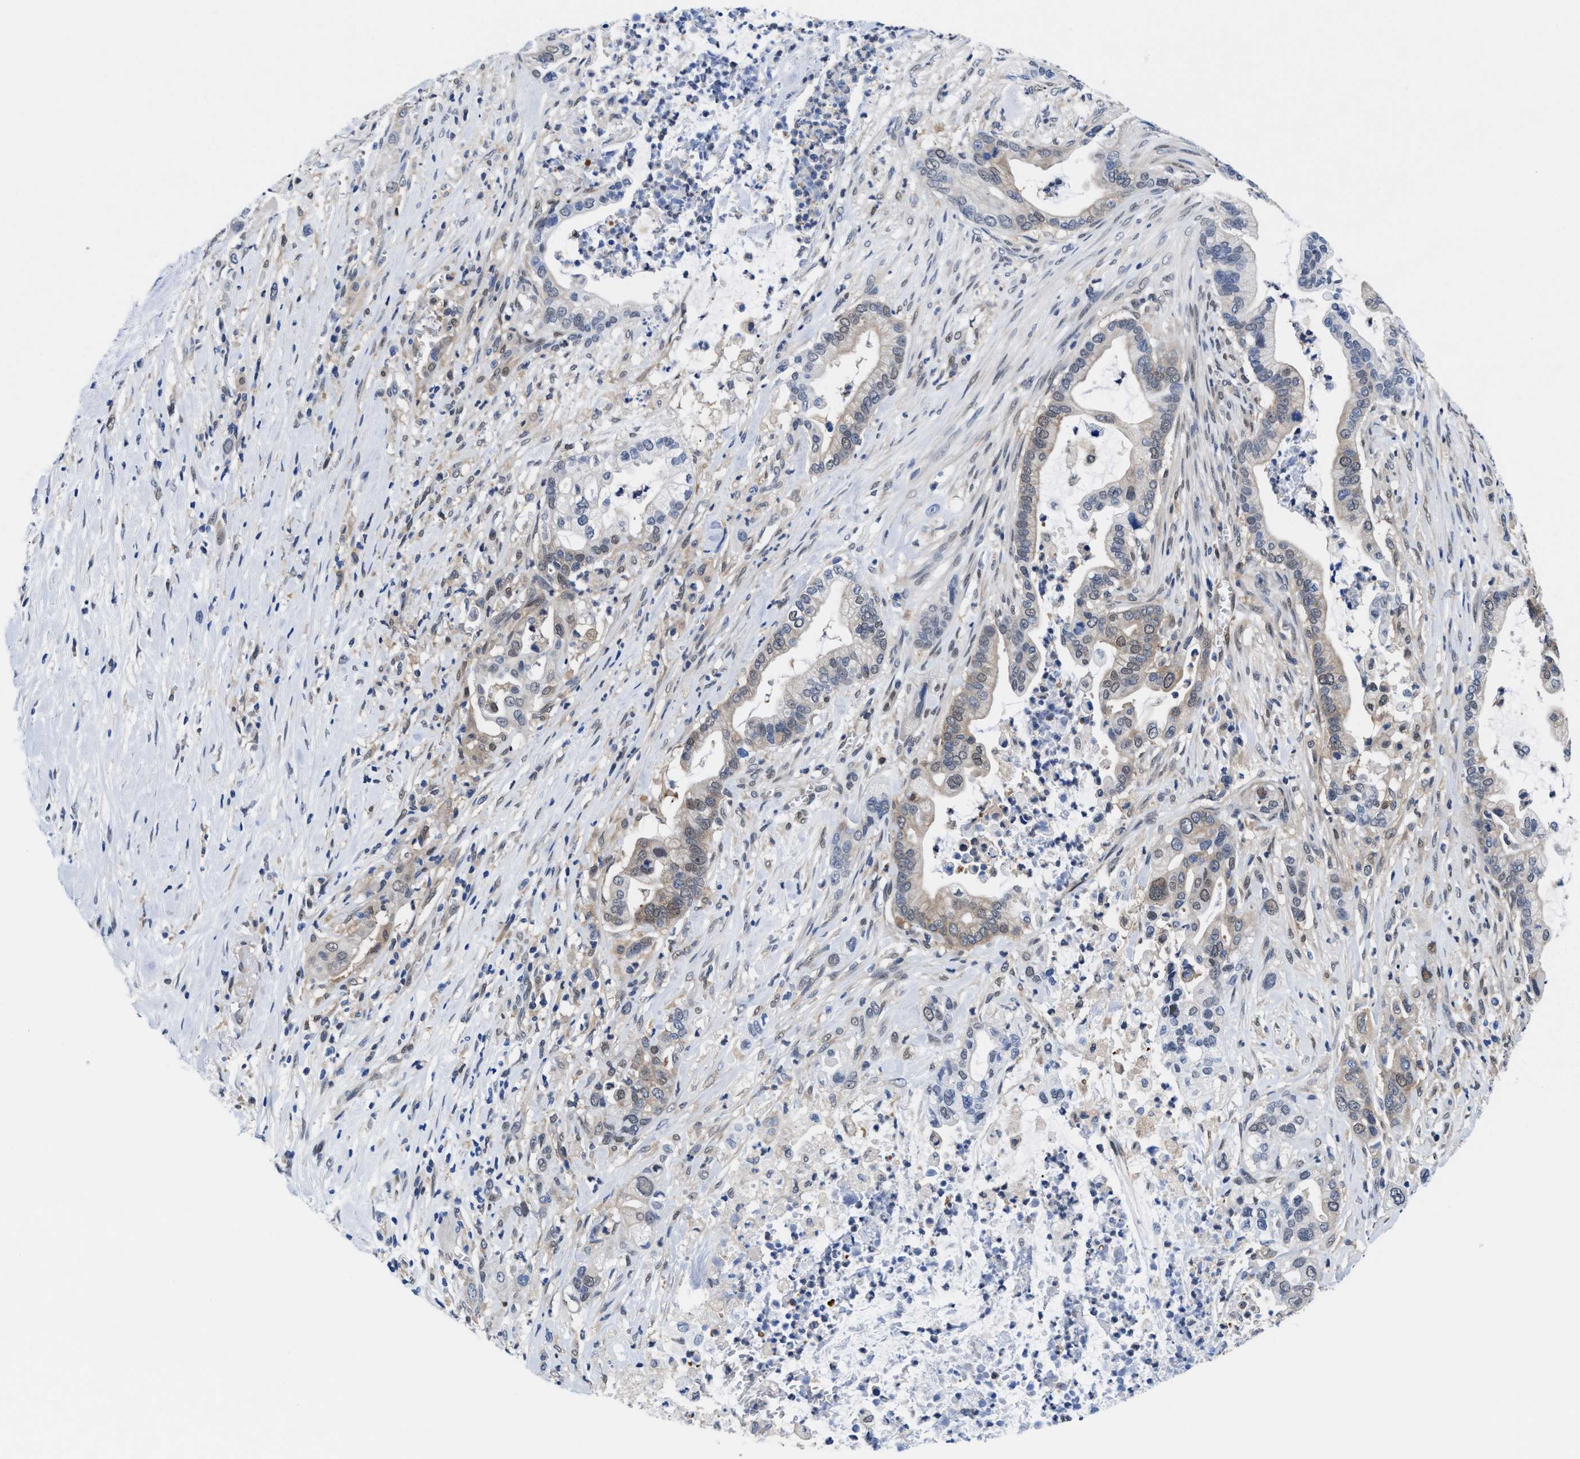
{"staining": {"intensity": "weak", "quantity": "<25%", "location": "cytoplasmic/membranous,nuclear"}, "tissue": "pancreatic cancer", "cell_type": "Tumor cells", "image_type": "cancer", "snomed": [{"axis": "morphology", "description": "Adenocarcinoma, NOS"}, {"axis": "topography", "description": "Pancreas"}], "caption": "Histopathology image shows no significant protein positivity in tumor cells of pancreatic cancer (adenocarcinoma).", "gene": "ACLY", "patient": {"sex": "male", "age": 69}}